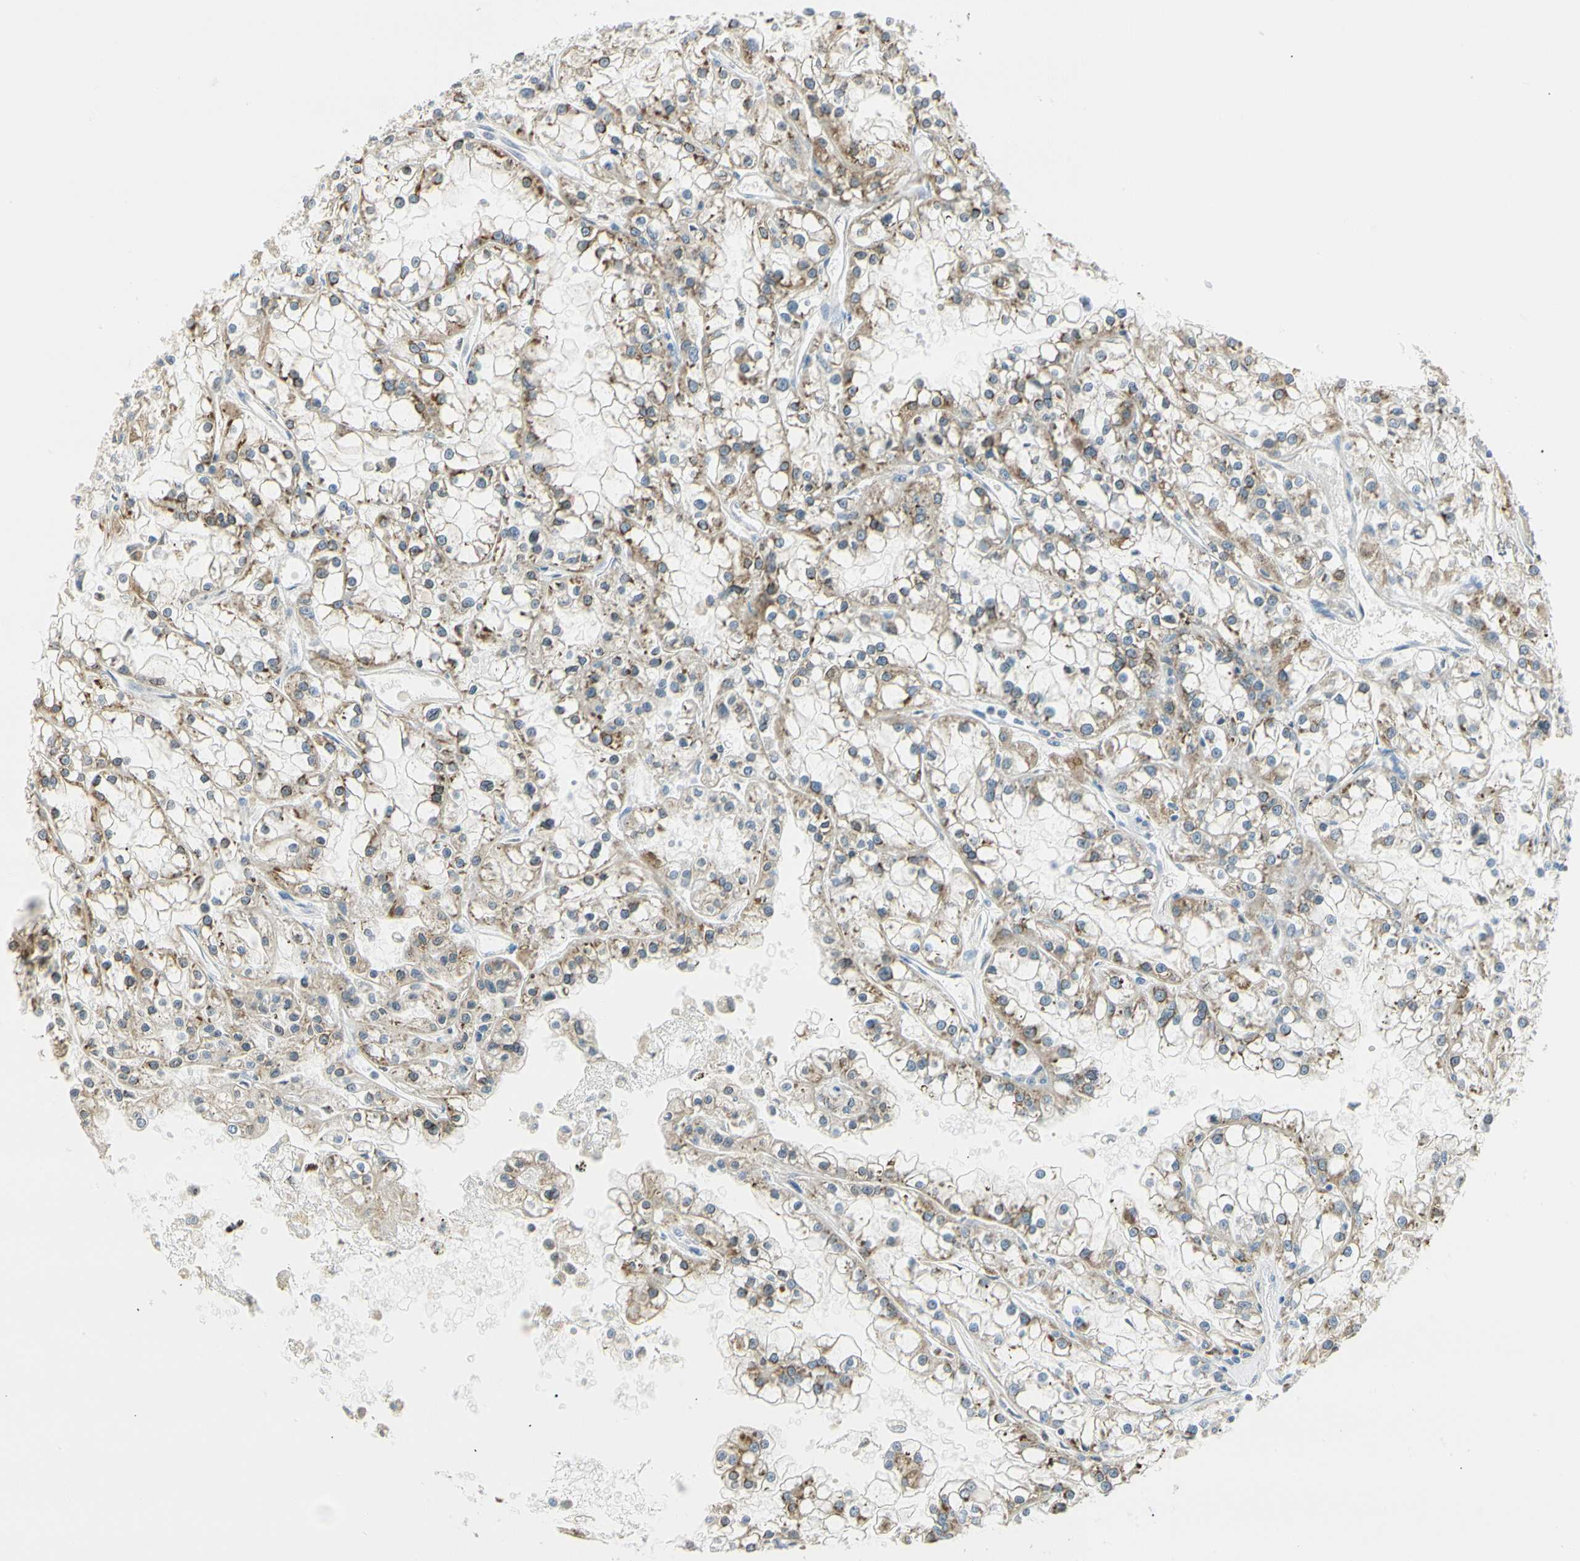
{"staining": {"intensity": "weak", "quantity": "<25%", "location": "cytoplasmic/membranous"}, "tissue": "renal cancer", "cell_type": "Tumor cells", "image_type": "cancer", "snomed": [{"axis": "morphology", "description": "Adenocarcinoma, NOS"}, {"axis": "topography", "description": "Kidney"}], "caption": "This is an IHC image of renal adenocarcinoma. There is no expression in tumor cells.", "gene": "TNFSF11", "patient": {"sex": "female", "age": 52}}